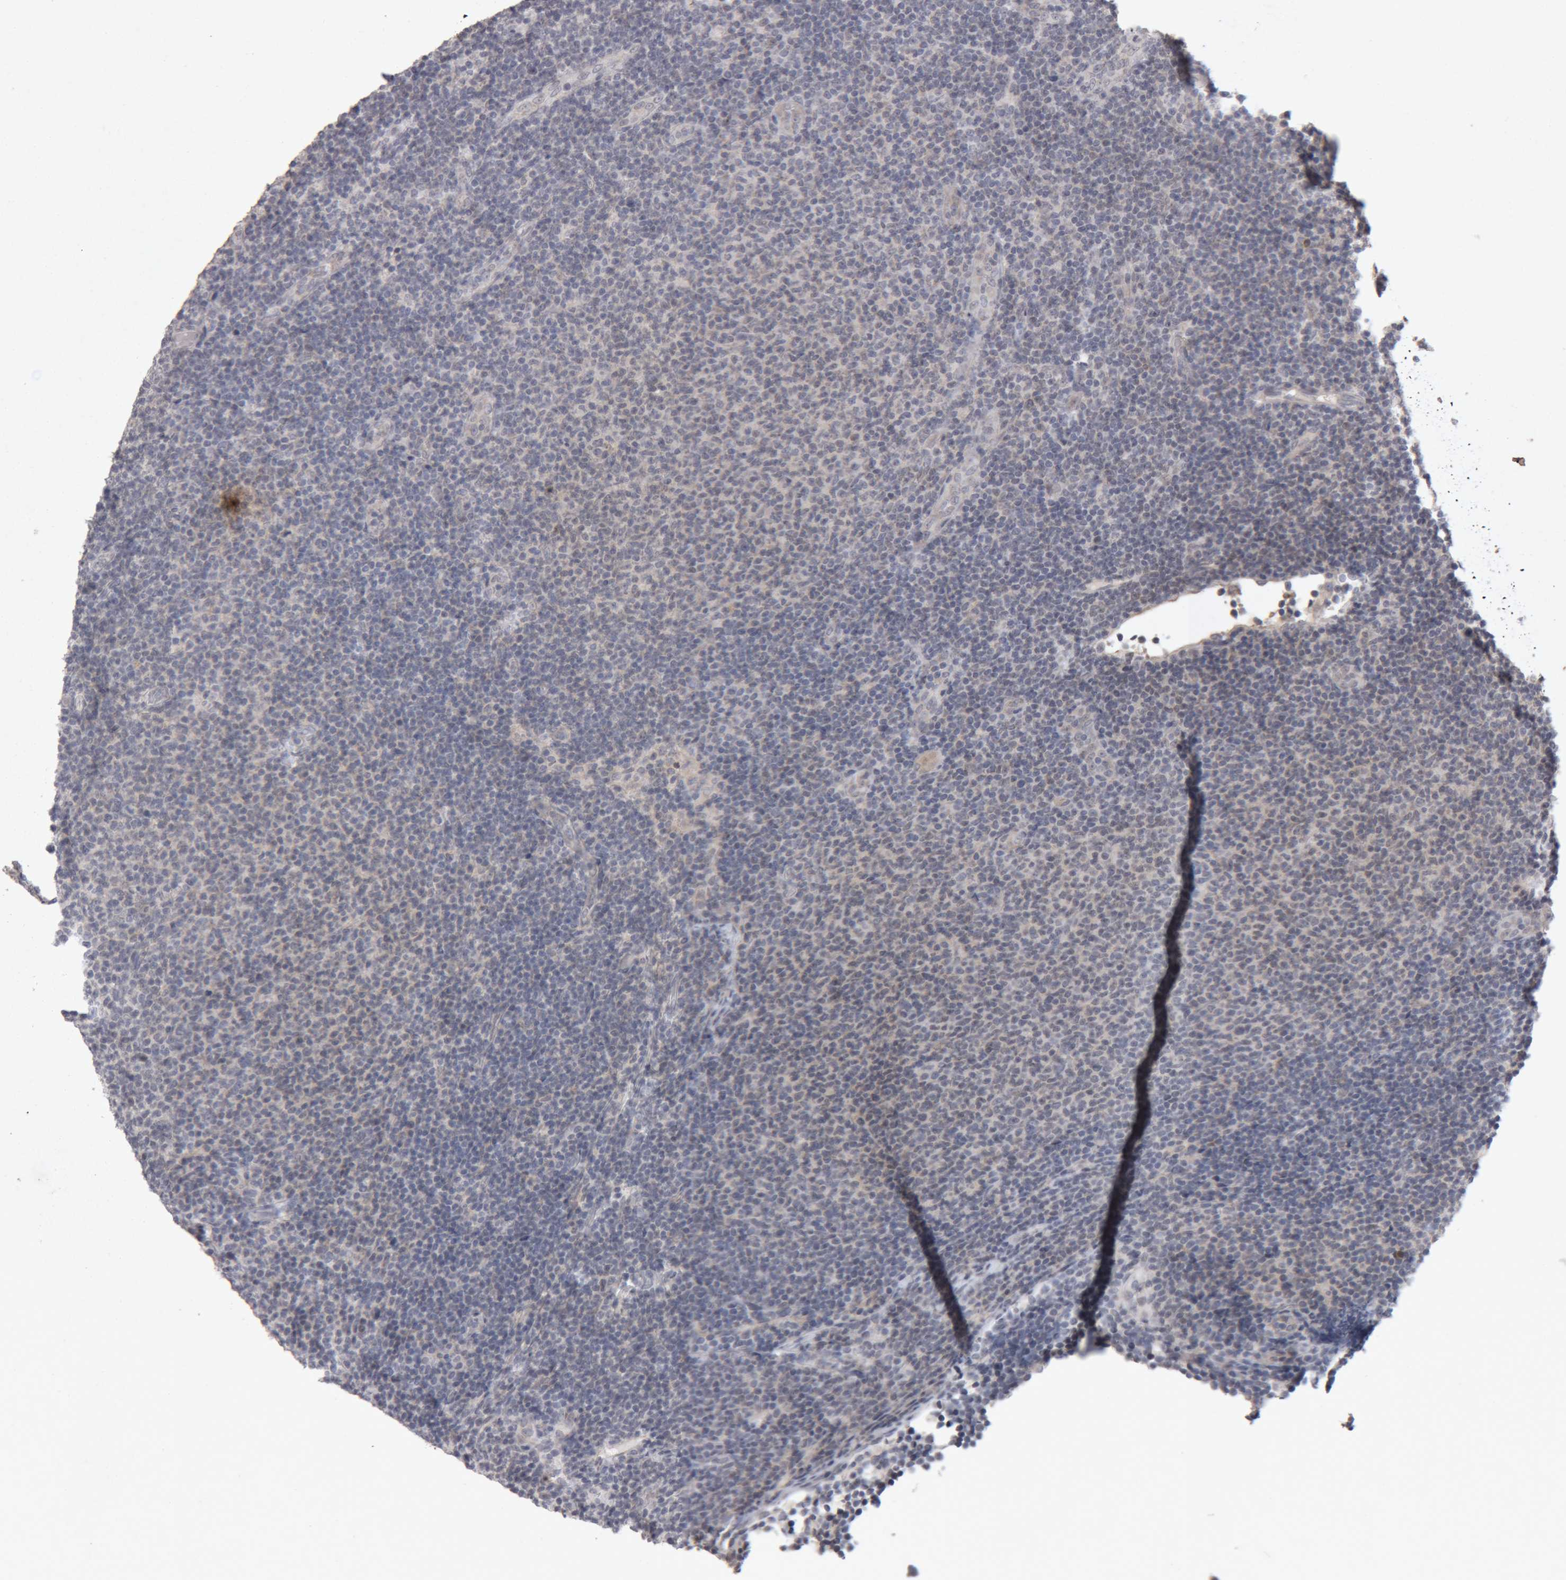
{"staining": {"intensity": "negative", "quantity": "none", "location": "none"}, "tissue": "lymphoma", "cell_type": "Tumor cells", "image_type": "cancer", "snomed": [{"axis": "morphology", "description": "Malignant lymphoma, non-Hodgkin's type, Low grade"}, {"axis": "topography", "description": "Lymph node"}], "caption": "DAB immunohistochemical staining of lymphoma exhibits no significant staining in tumor cells.", "gene": "MEP1A", "patient": {"sex": "male", "age": 66}}